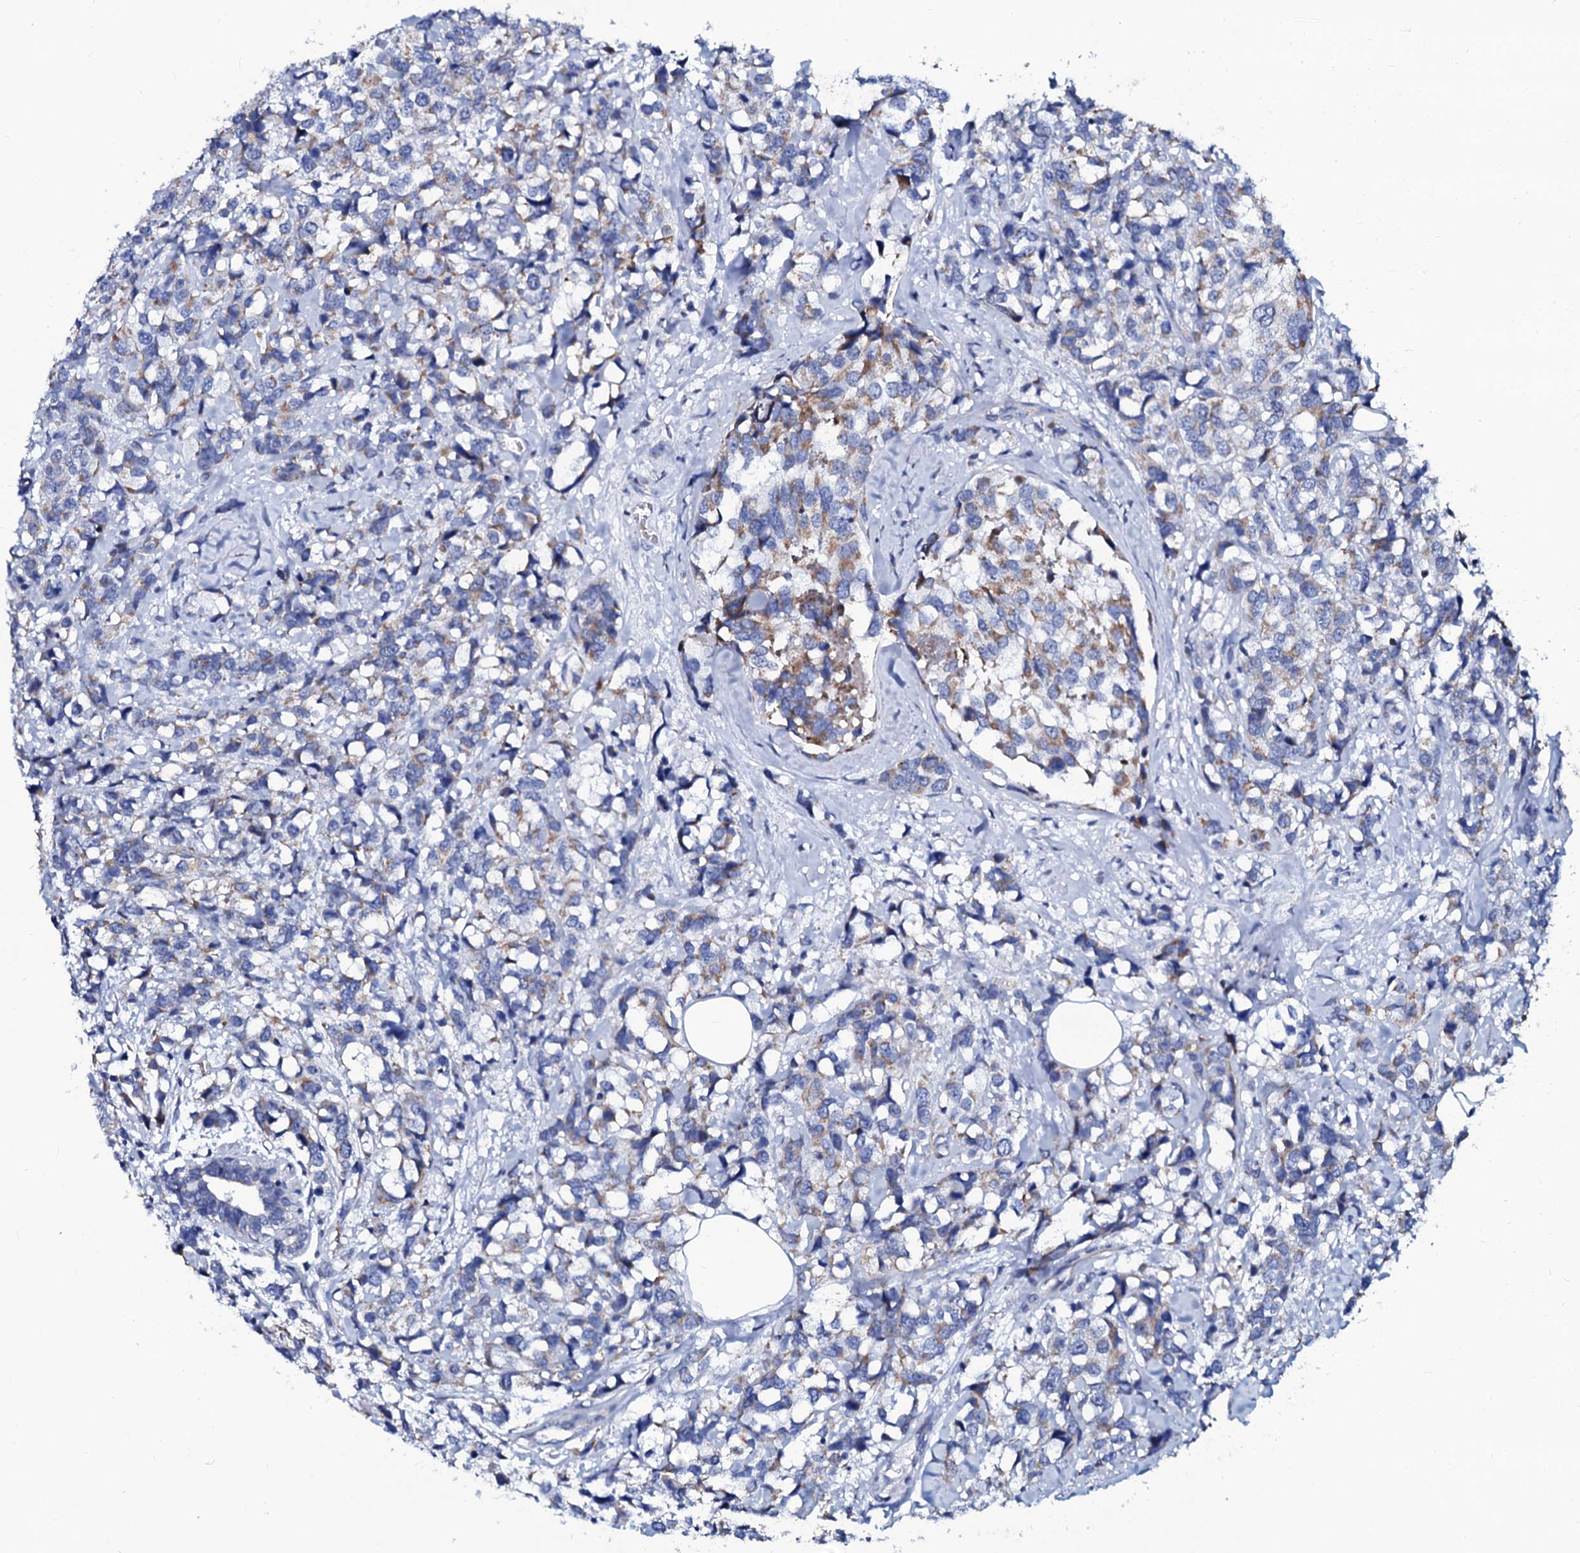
{"staining": {"intensity": "moderate", "quantity": "<25%", "location": "cytoplasmic/membranous"}, "tissue": "breast cancer", "cell_type": "Tumor cells", "image_type": "cancer", "snomed": [{"axis": "morphology", "description": "Lobular carcinoma"}, {"axis": "topography", "description": "Breast"}], "caption": "IHC (DAB) staining of human breast cancer (lobular carcinoma) shows moderate cytoplasmic/membranous protein positivity in approximately <25% of tumor cells.", "gene": "SLC37A4", "patient": {"sex": "female", "age": 59}}